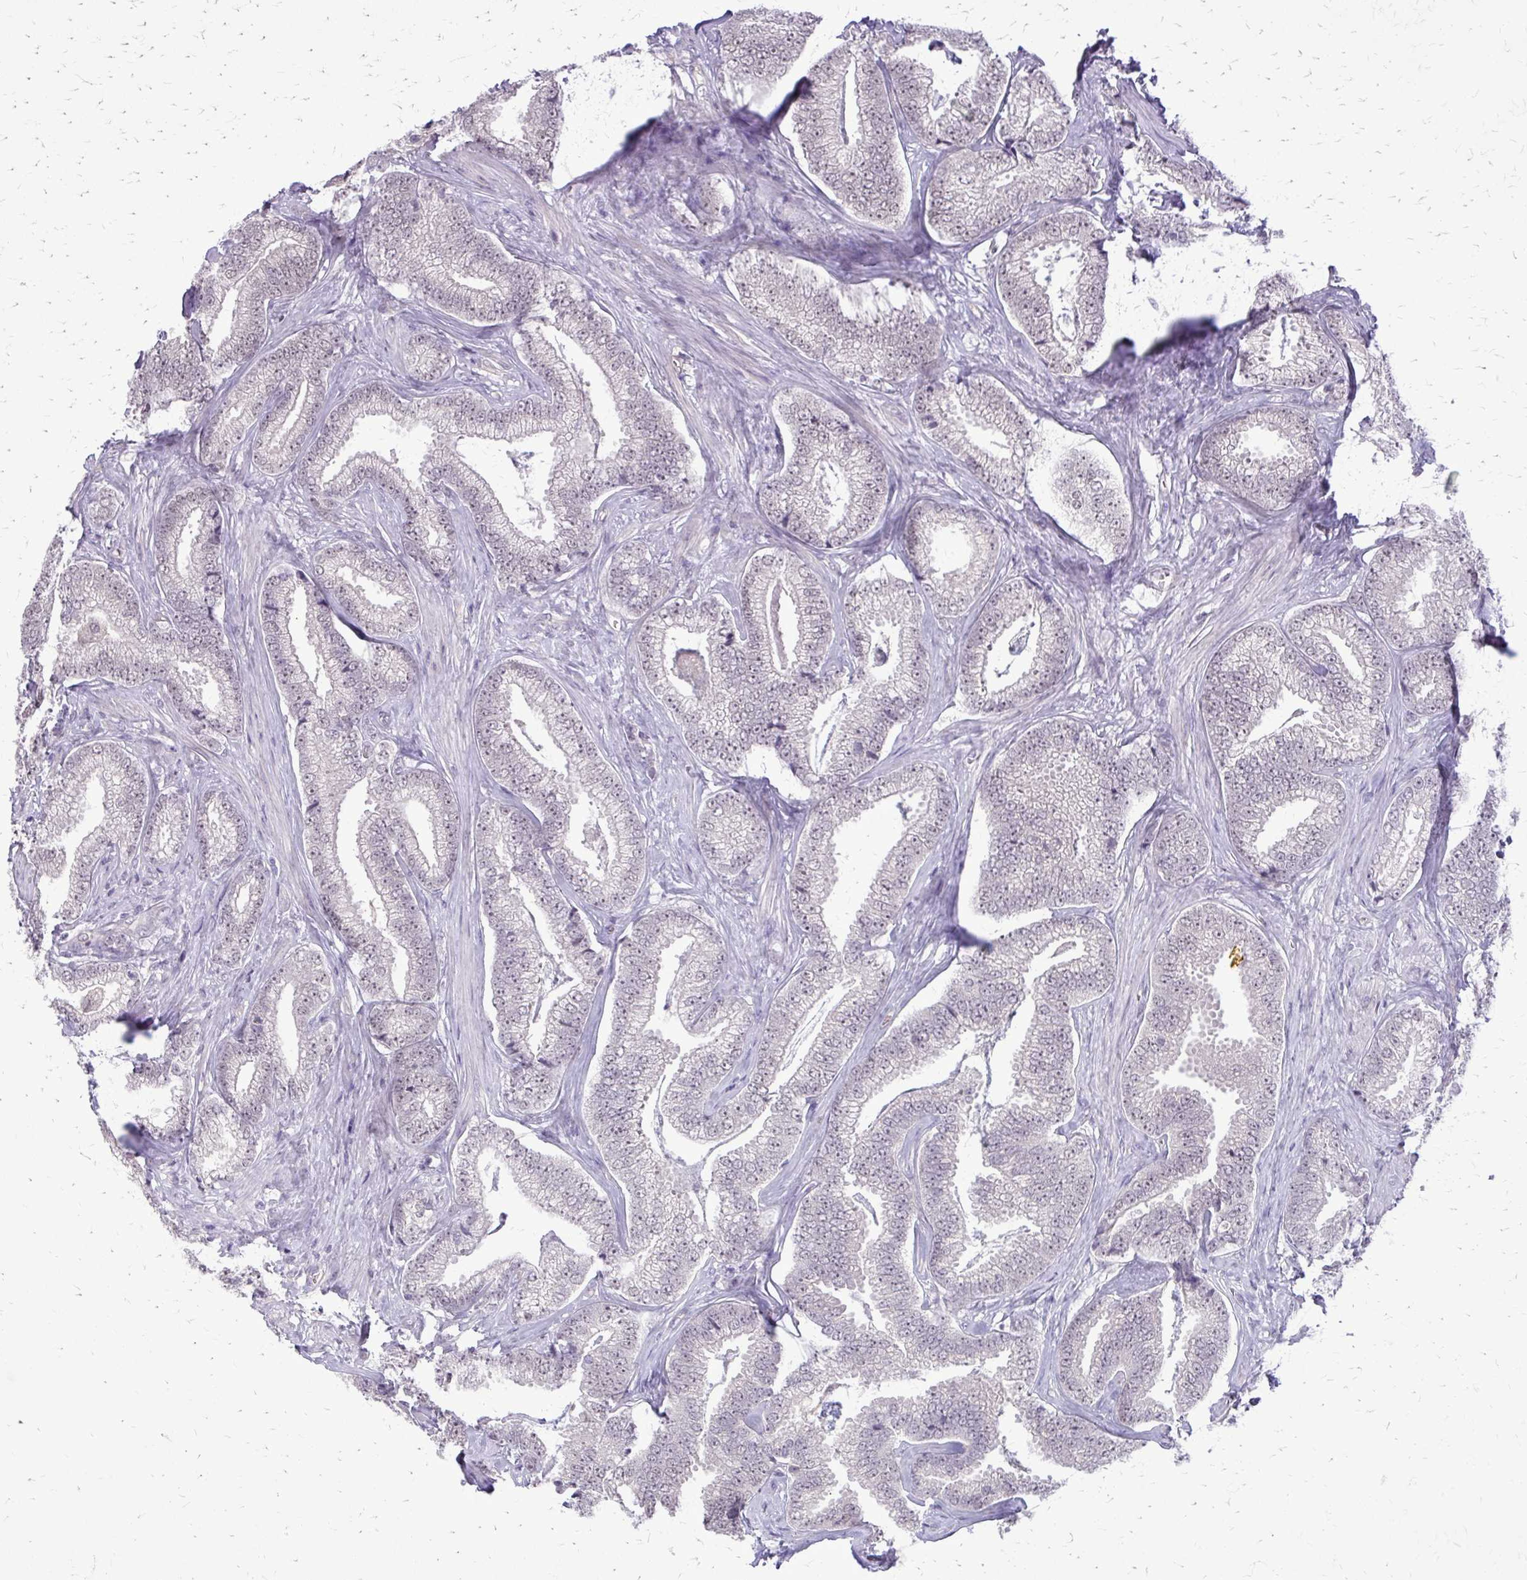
{"staining": {"intensity": "negative", "quantity": "none", "location": "none"}, "tissue": "prostate cancer", "cell_type": "Tumor cells", "image_type": "cancer", "snomed": [{"axis": "morphology", "description": "Adenocarcinoma, Low grade"}, {"axis": "topography", "description": "Prostate"}], "caption": "High power microscopy image of an IHC micrograph of adenocarcinoma (low-grade) (prostate), revealing no significant positivity in tumor cells.", "gene": "PLCB1", "patient": {"sex": "male", "age": 63}}